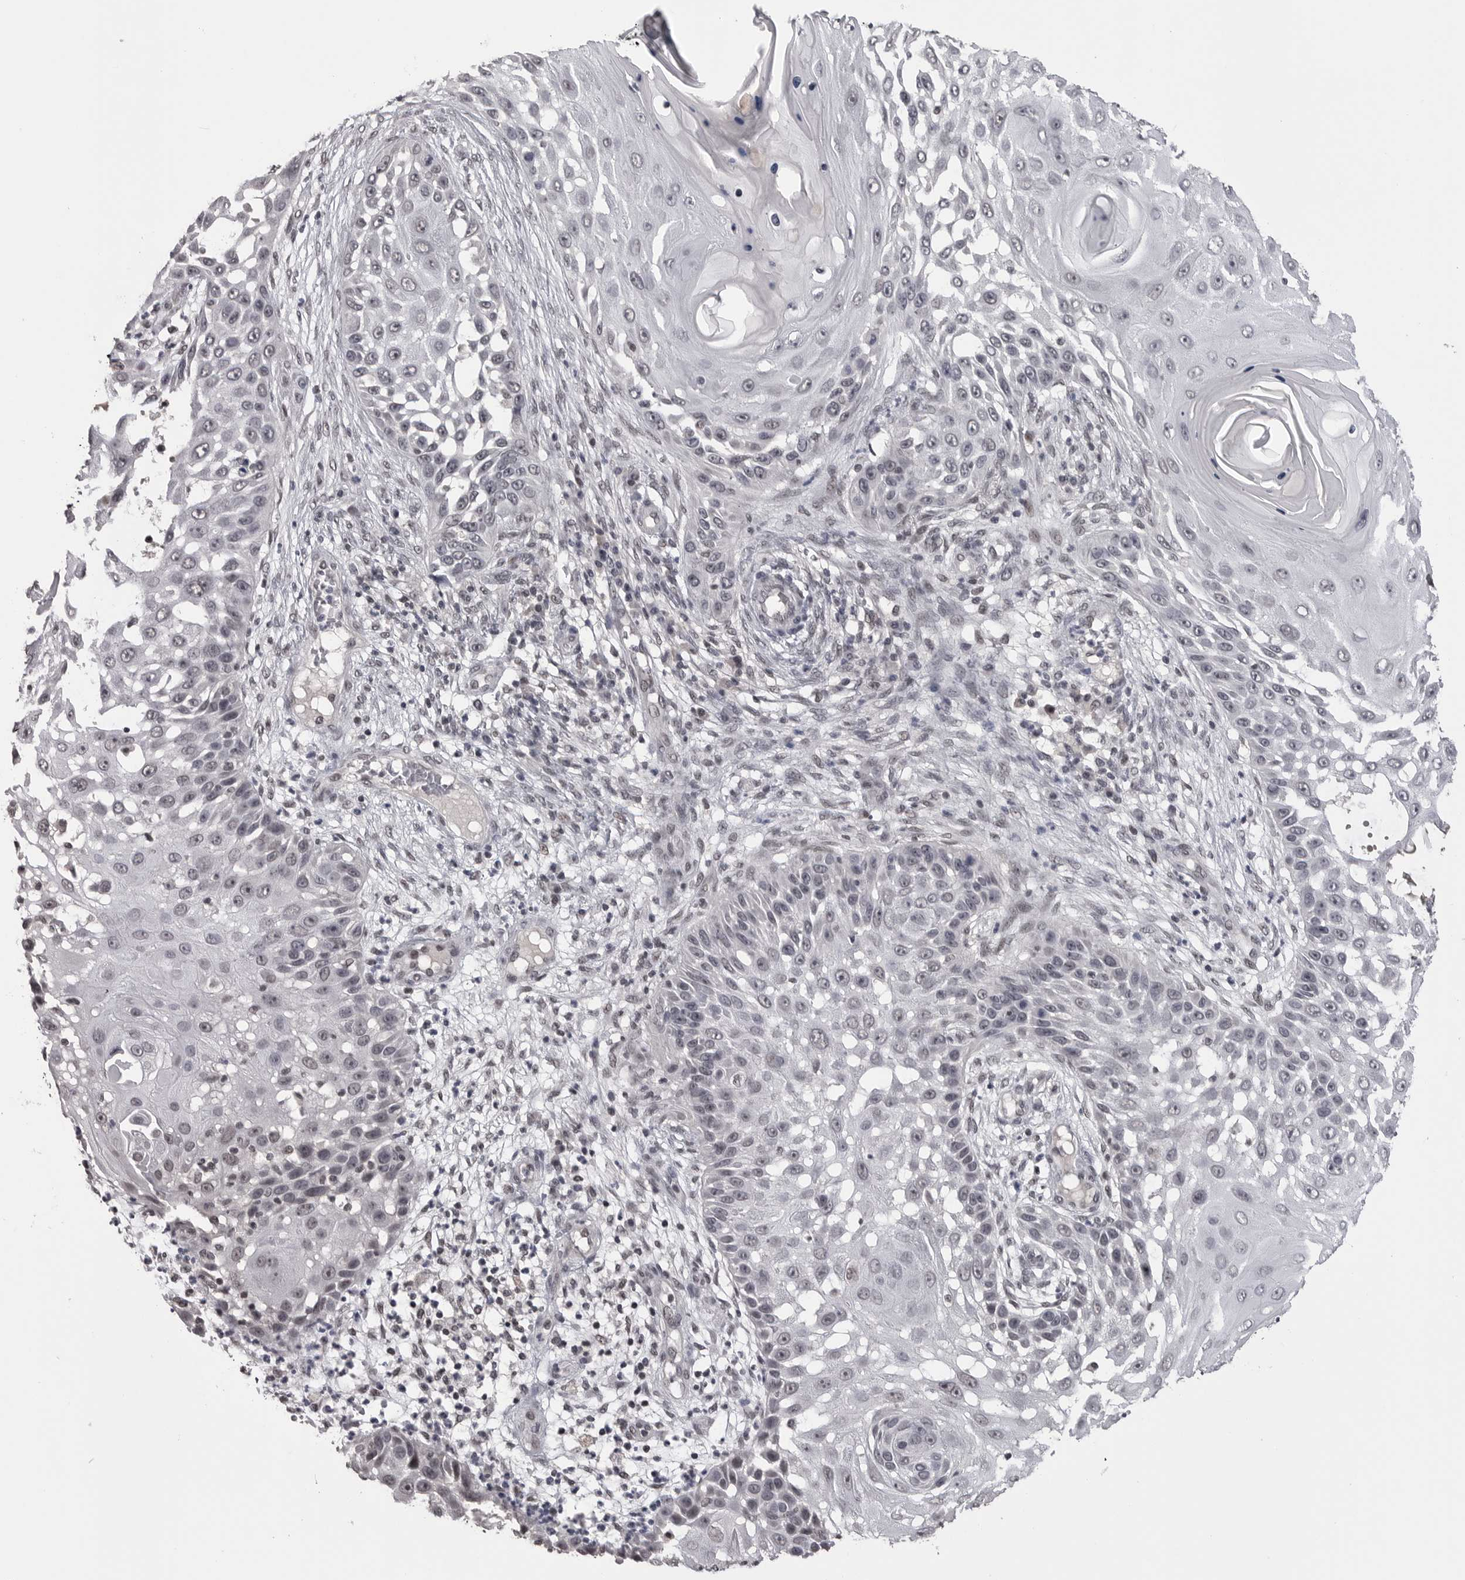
{"staining": {"intensity": "weak", "quantity": "<25%", "location": "nuclear"}, "tissue": "skin cancer", "cell_type": "Tumor cells", "image_type": "cancer", "snomed": [{"axis": "morphology", "description": "Squamous cell carcinoma, NOS"}, {"axis": "topography", "description": "Skin"}], "caption": "A histopathology image of human squamous cell carcinoma (skin) is negative for staining in tumor cells.", "gene": "DLG2", "patient": {"sex": "female", "age": 44}}